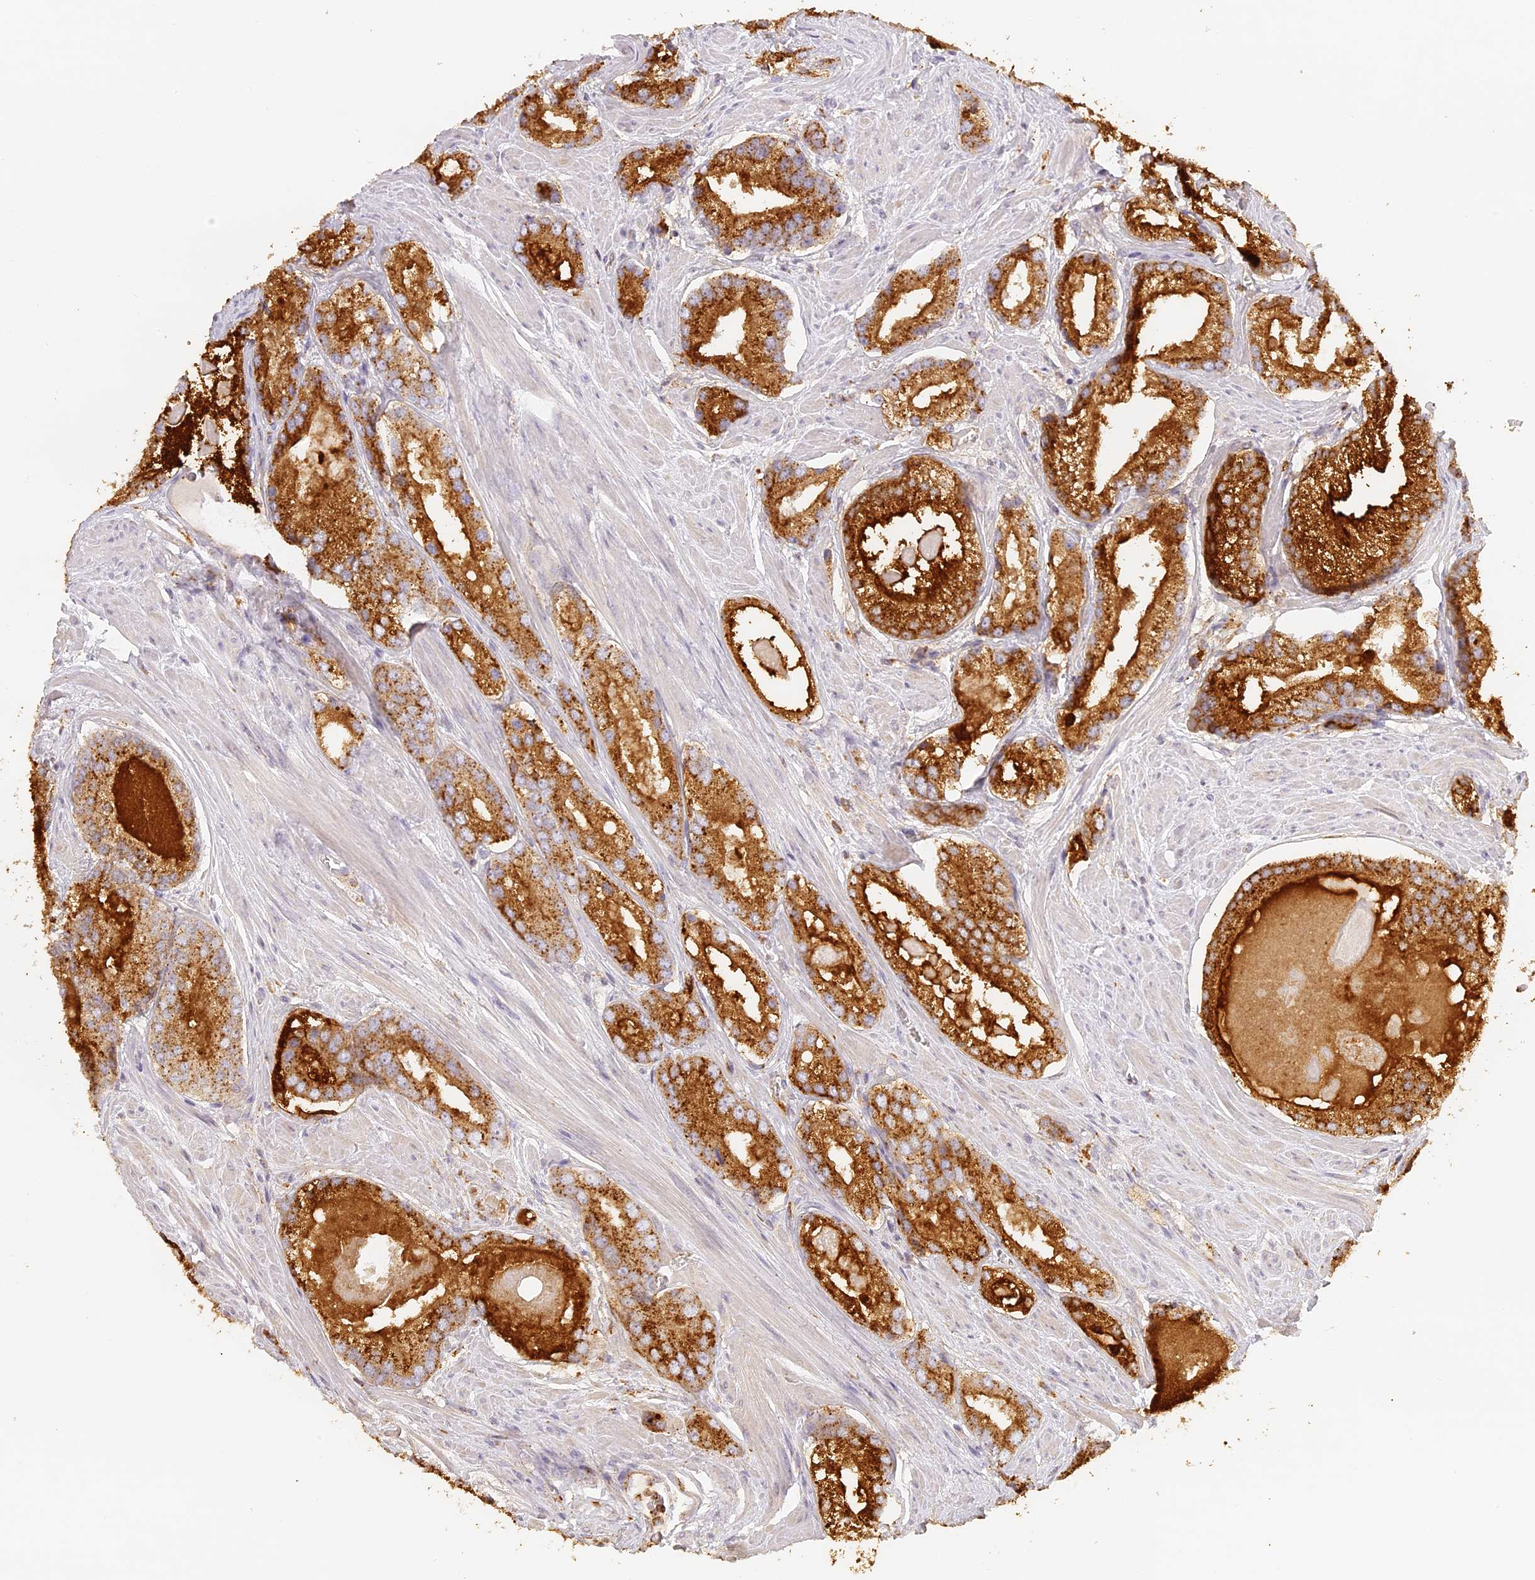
{"staining": {"intensity": "strong", "quantity": ">75%", "location": "cytoplasmic/membranous"}, "tissue": "prostate cancer", "cell_type": "Tumor cells", "image_type": "cancer", "snomed": [{"axis": "morphology", "description": "Adenocarcinoma, Low grade"}, {"axis": "topography", "description": "Prostate"}], "caption": "Strong cytoplasmic/membranous expression is present in about >75% of tumor cells in prostate adenocarcinoma (low-grade). Immunohistochemistry (ihc) stains the protein of interest in brown and the nuclei are stained blue.", "gene": "LAMP2", "patient": {"sex": "male", "age": 54}}